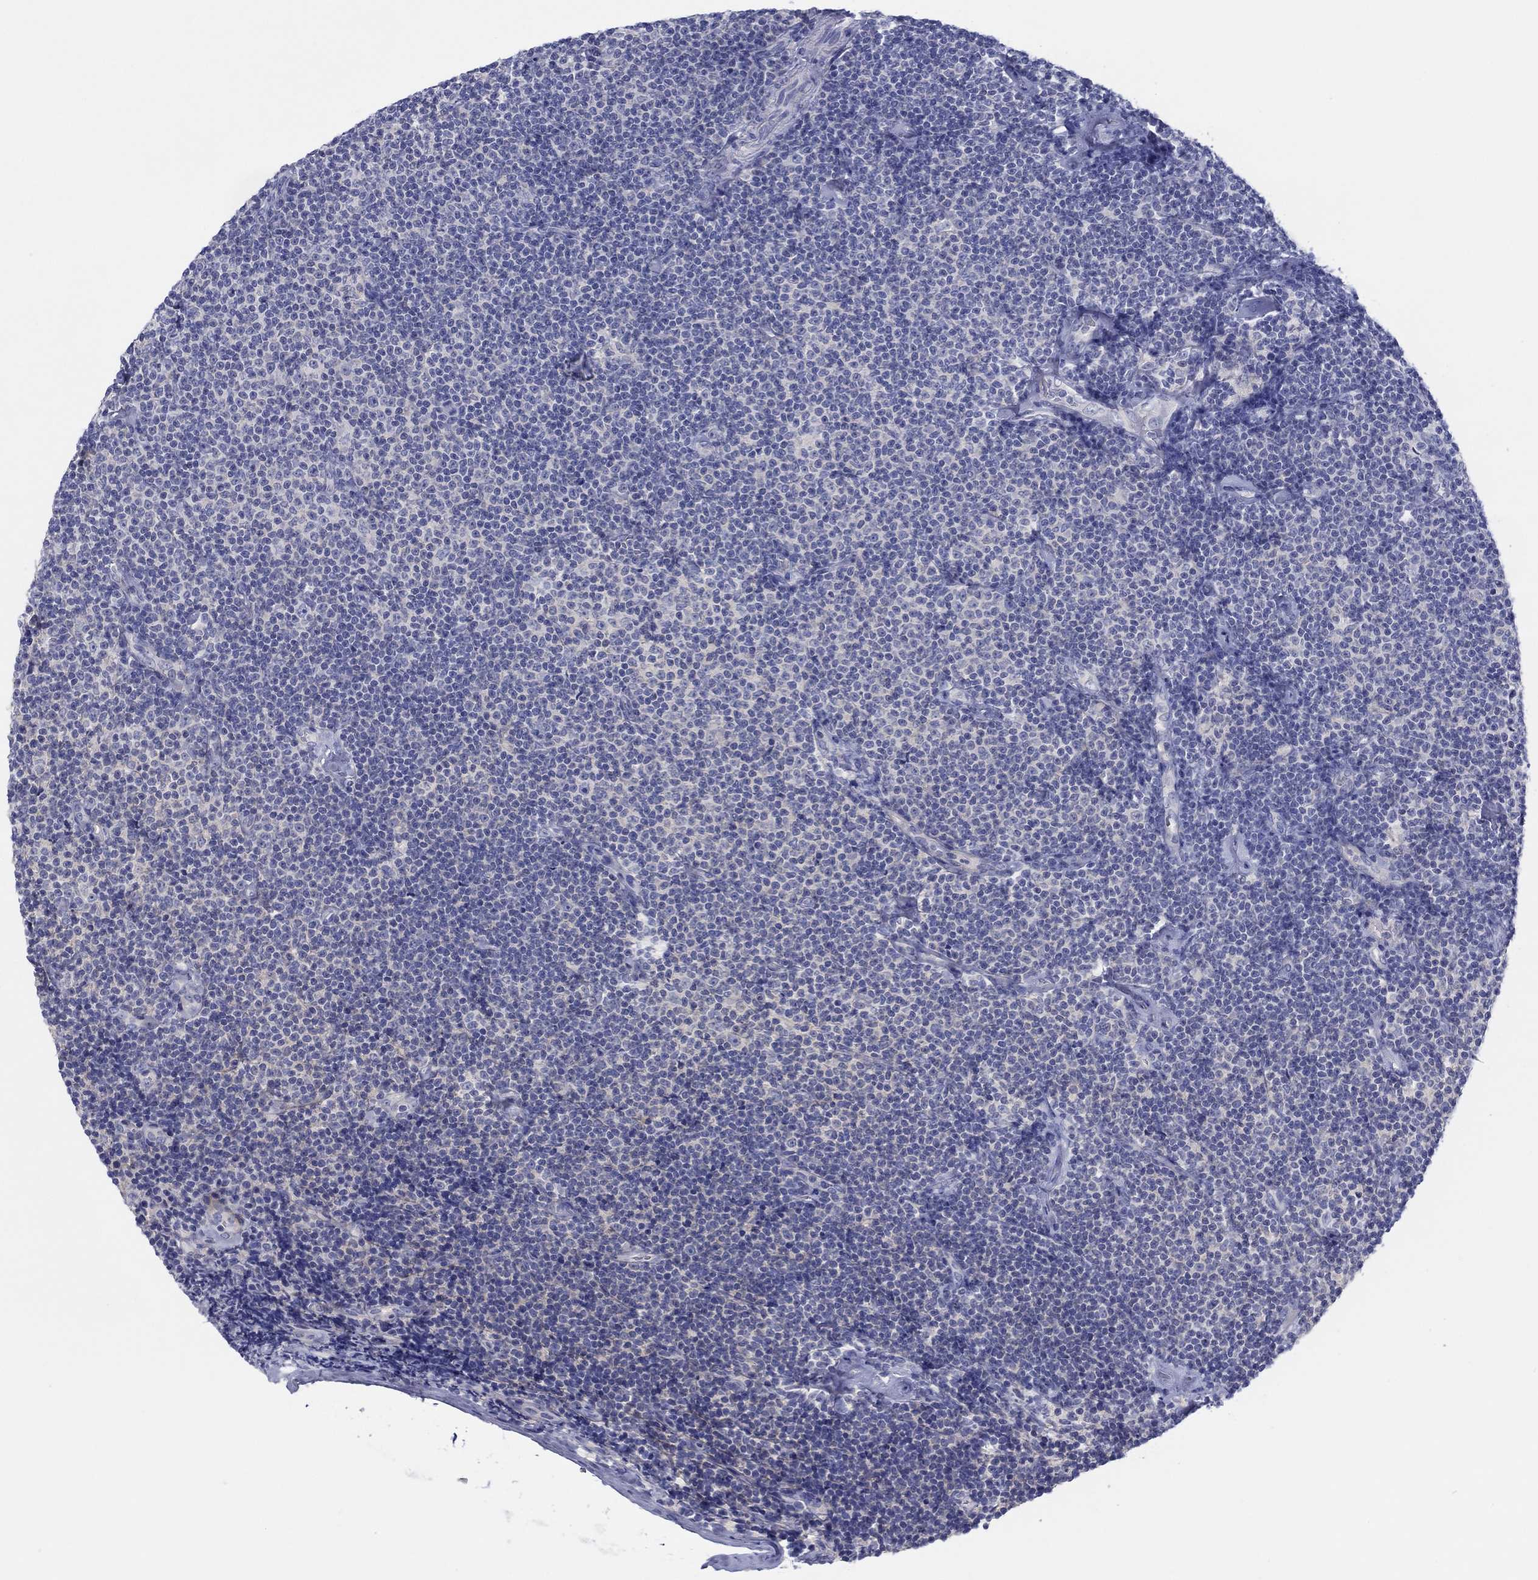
{"staining": {"intensity": "negative", "quantity": "none", "location": "none"}, "tissue": "lymphoma", "cell_type": "Tumor cells", "image_type": "cancer", "snomed": [{"axis": "morphology", "description": "Malignant lymphoma, non-Hodgkin's type, Low grade"}, {"axis": "topography", "description": "Lymph node"}], "caption": "Immunohistochemistry (IHC) histopathology image of neoplastic tissue: human low-grade malignant lymphoma, non-Hodgkin's type stained with DAB reveals no significant protein staining in tumor cells.", "gene": "HAPLN4", "patient": {"sex": "male", "age": 81}}